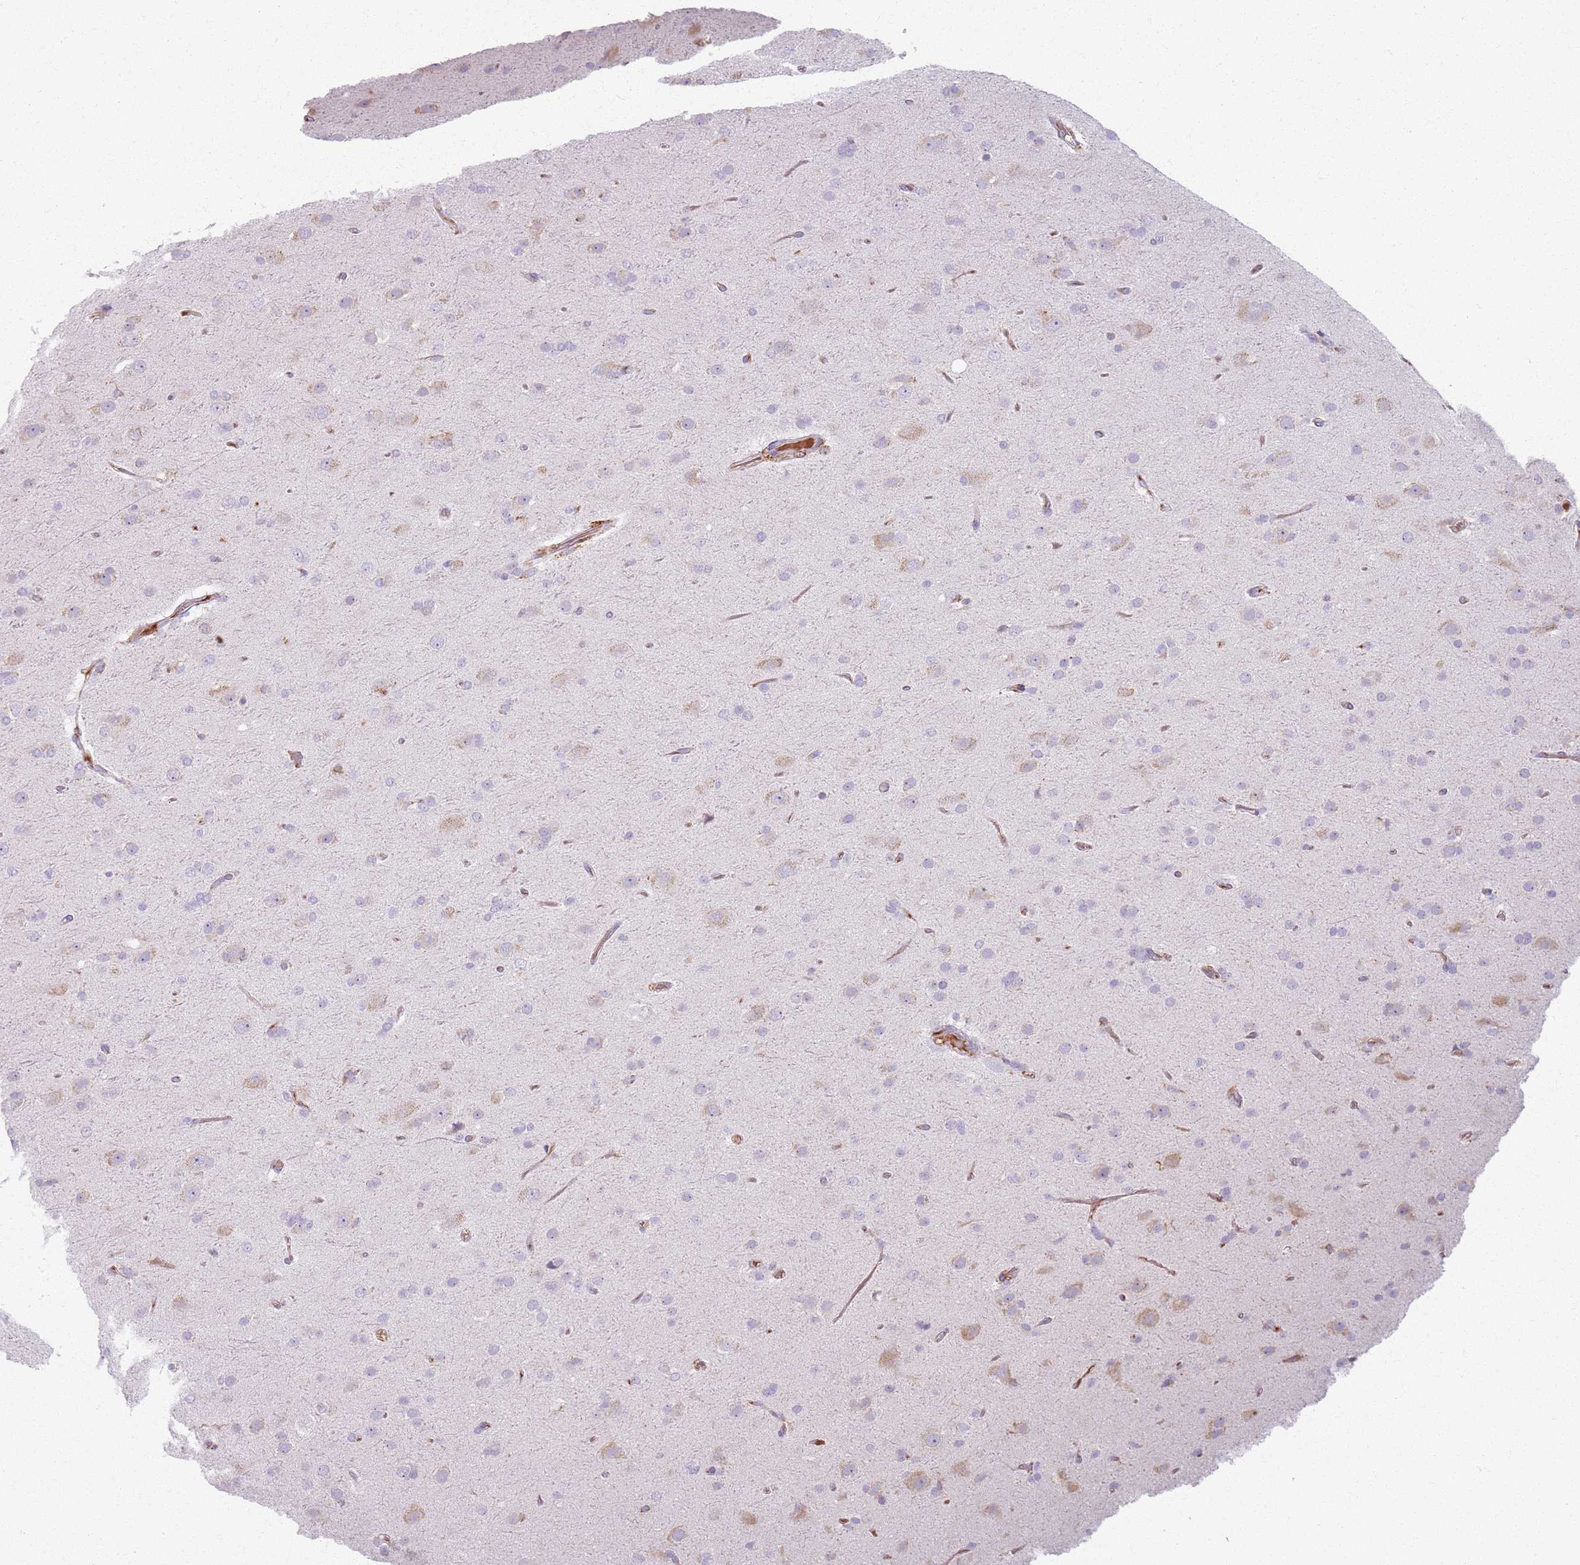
{"staining": {"intensity": "negative", "quantity": "none", "location": "none"}, "tissue": "glioma", "cell_type": "Tumor cells", "image_type": "cancer", "snomed": [{"axis": "morphology", "description": "Glioma, malignant, Low grade"}, {"axis": "topography", "description": "Brain"}], "caption": "Immunohistochemistry of low-grade glioma (malignant) demonstrates no staining in tumor cells. (DAB (3,3'-diaminobenzidine) immunohistochemistry, high magnification).", "gene": "COLGALT1", "patient": {"sex": "male", "age": 65}}